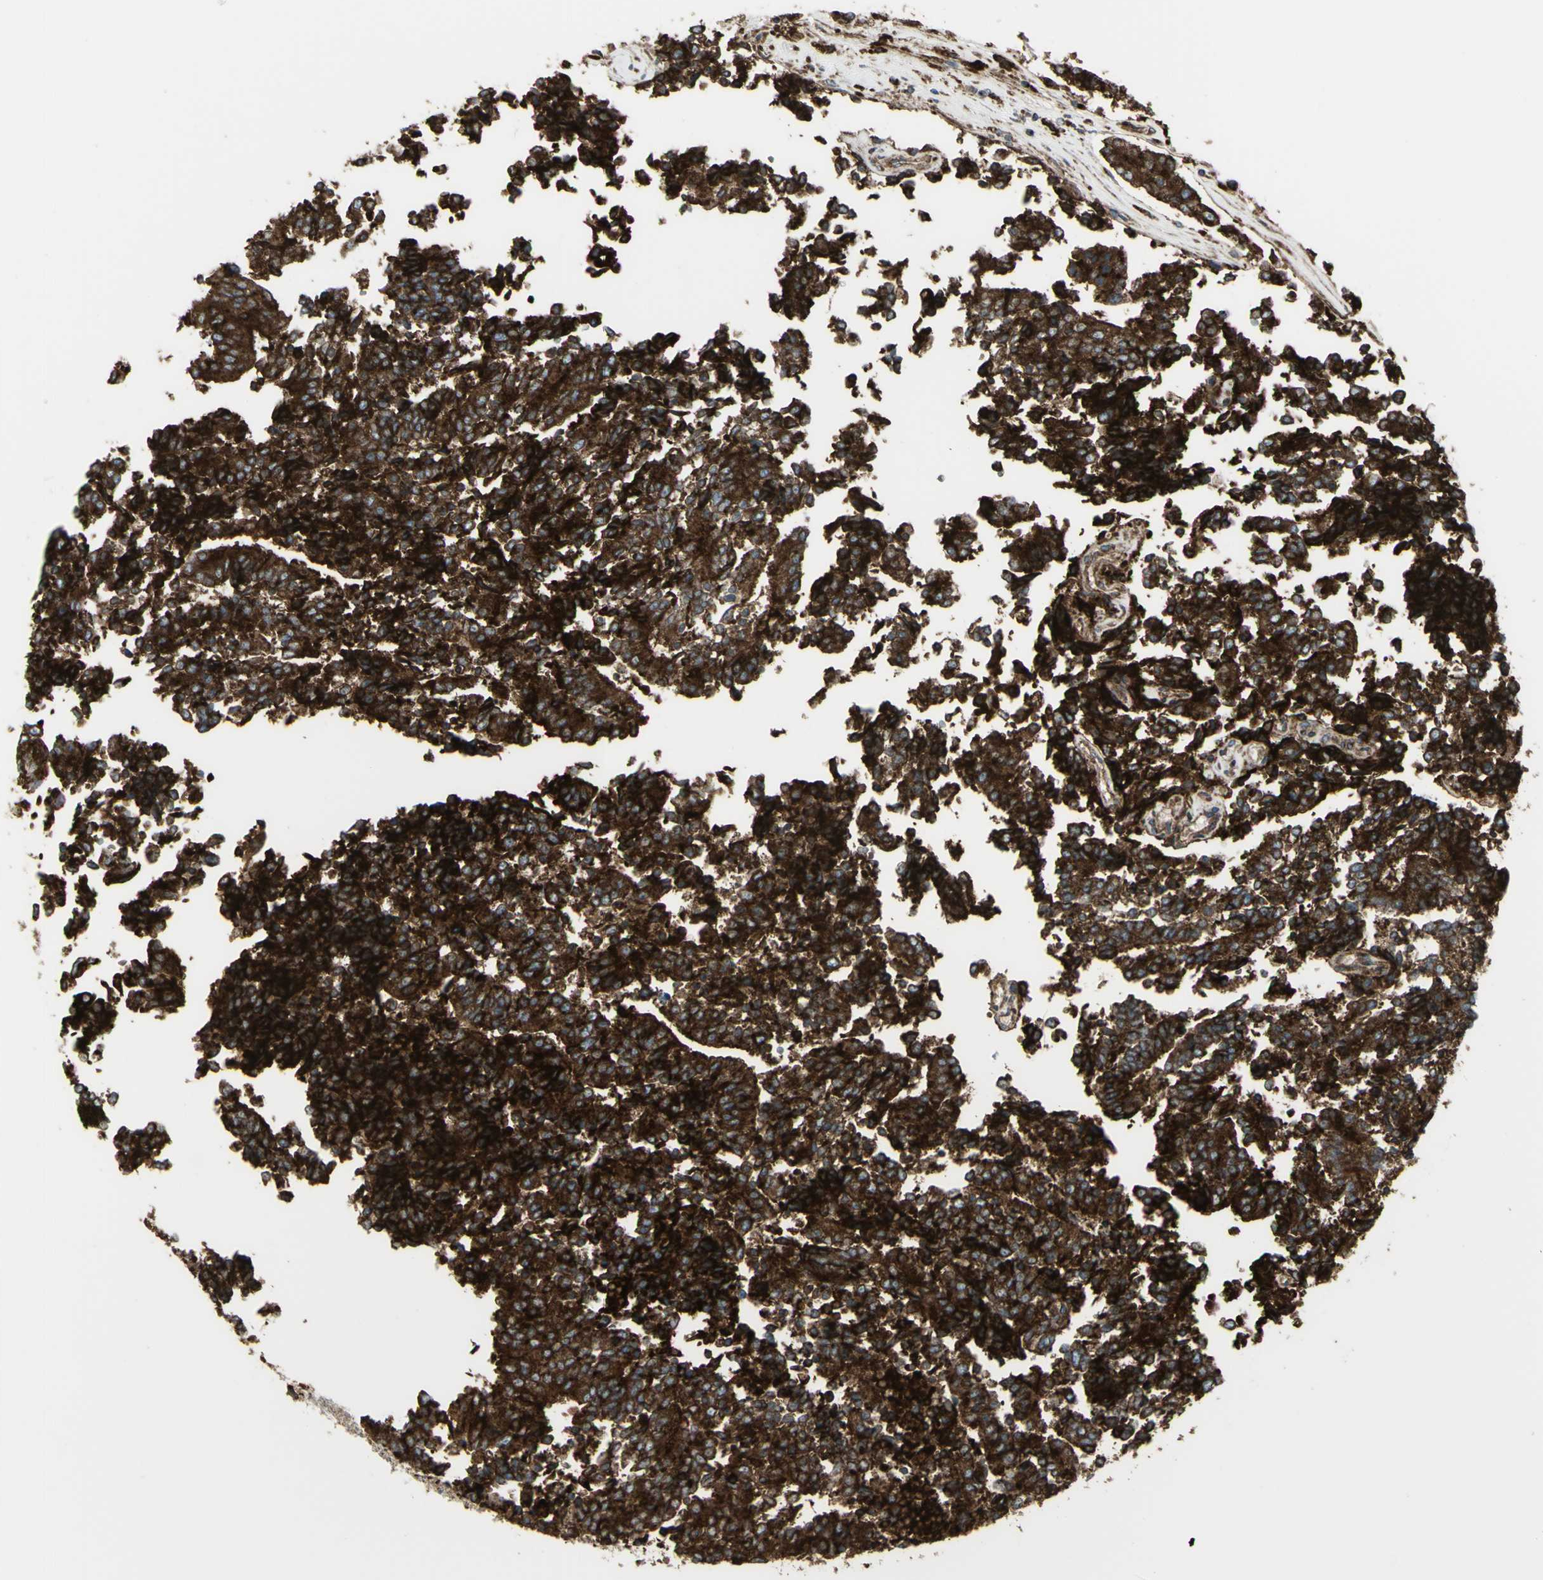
{"staining": {"intensity": "strong", "quantity": ">75%", "location": "cytoplasmic/membranous"}, "tissue": "prostate cancer", "cell_type": "Tumor cells", "image_type": "cancer", "snomed": [{"axis": "morphology", "description": "Normal tissue, NOS"}, {"axis": "morphology", "description": "Adenocarcinoma, High grade"}, {"axis": "topography", "description": "Prostate"}, {"axis": "topography", "description": "Seminal veicle"}], "caption": "The image reveals staining of high-grade adenocarcinoma (prostate), revealing strong cytoplasmic/membranous protein expression (brown color) within tumor cells.", "gene": "NAPA", "patient": {"sex": "male", "age": 55}}